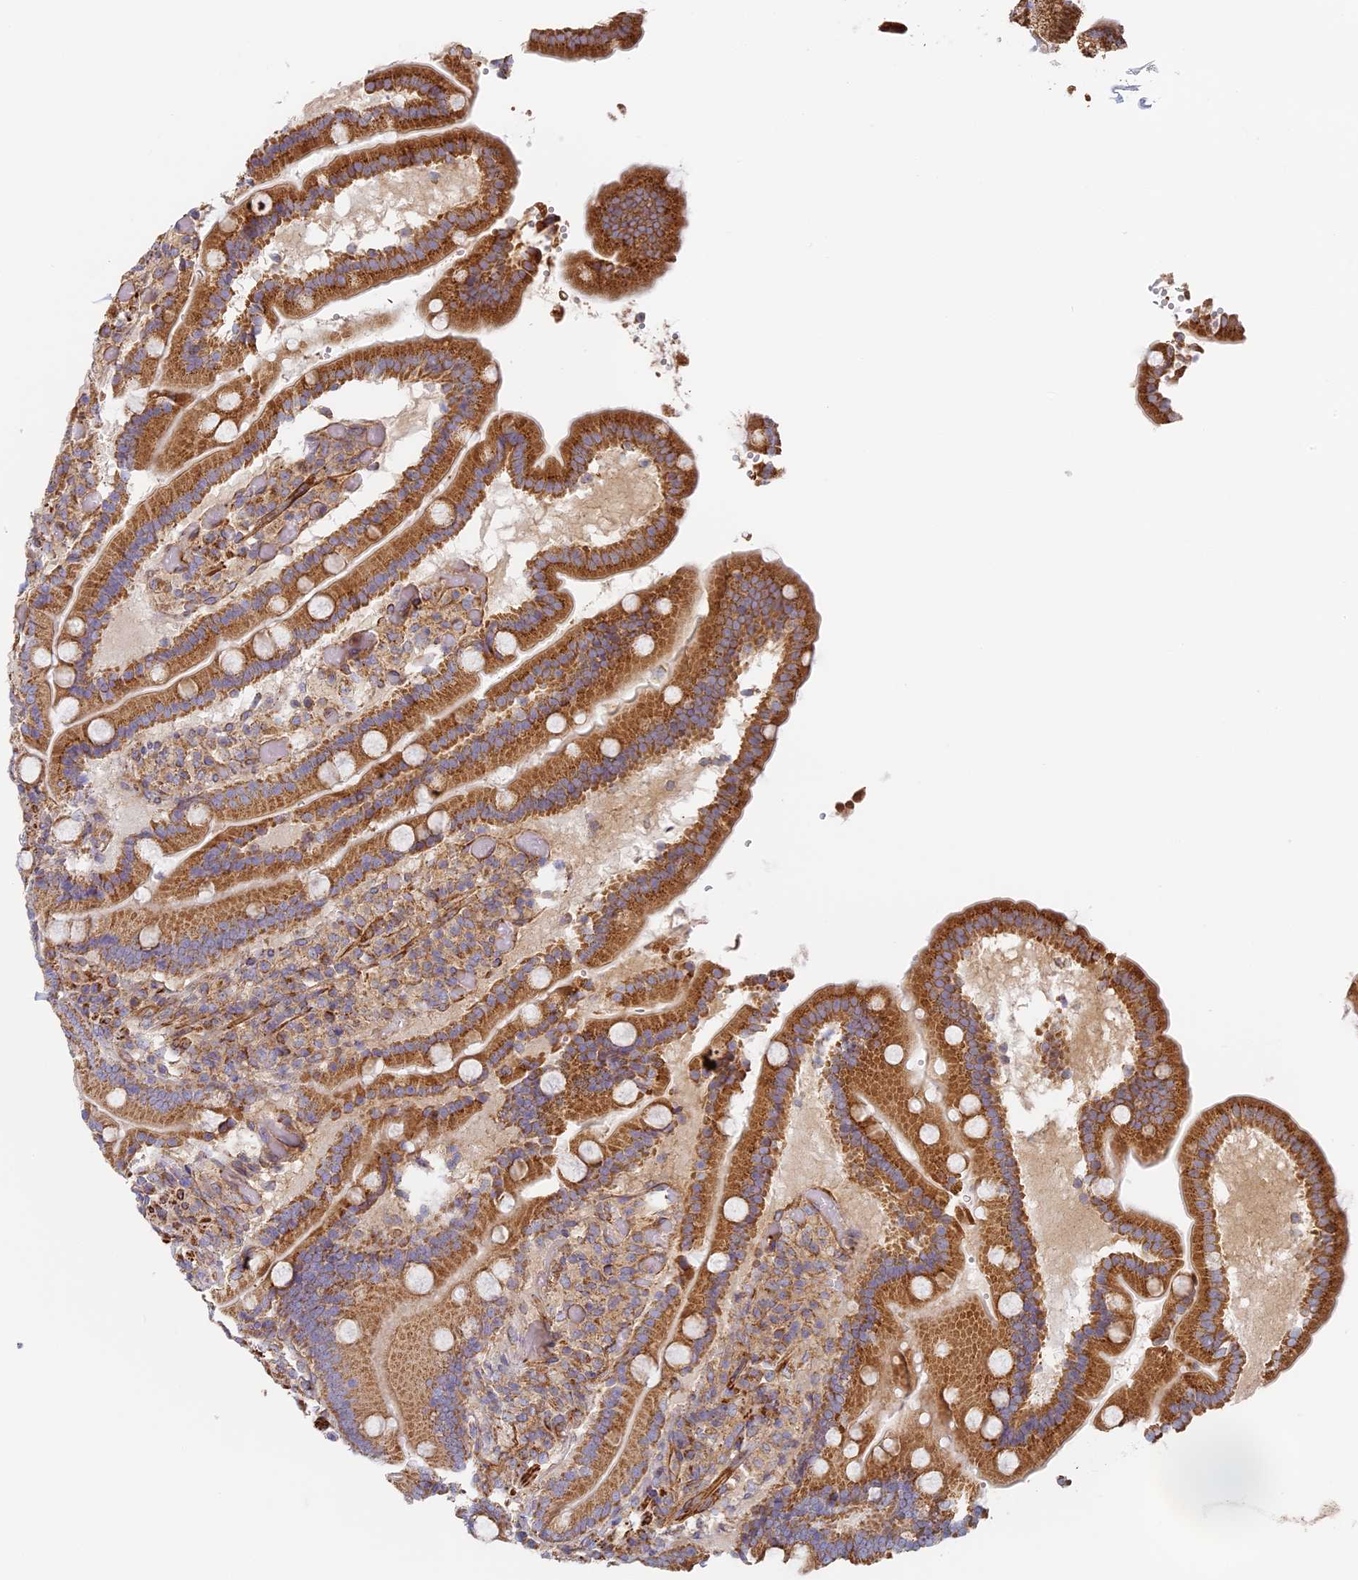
{"staining": {"intensity": "moderate", "quantity": ">75%", "location": "cytoplasmic/membranous"}, "tissue": "duodenum", "cell_type": "Glandular cells", "image_type": "normal", "snomed": [{"axis": "morphology", "description": "Normal tissue, NOS"}, {"axis": "topography", "description": "Duodenum"}], "caption": "Protein expression analysis of unremarkable duodenum displays moderate cytoplasmic/membranous expression in approximately >75% of glandular cells.", "gene": "DDA1", "patient": {"sex": "female", "age": 62}}